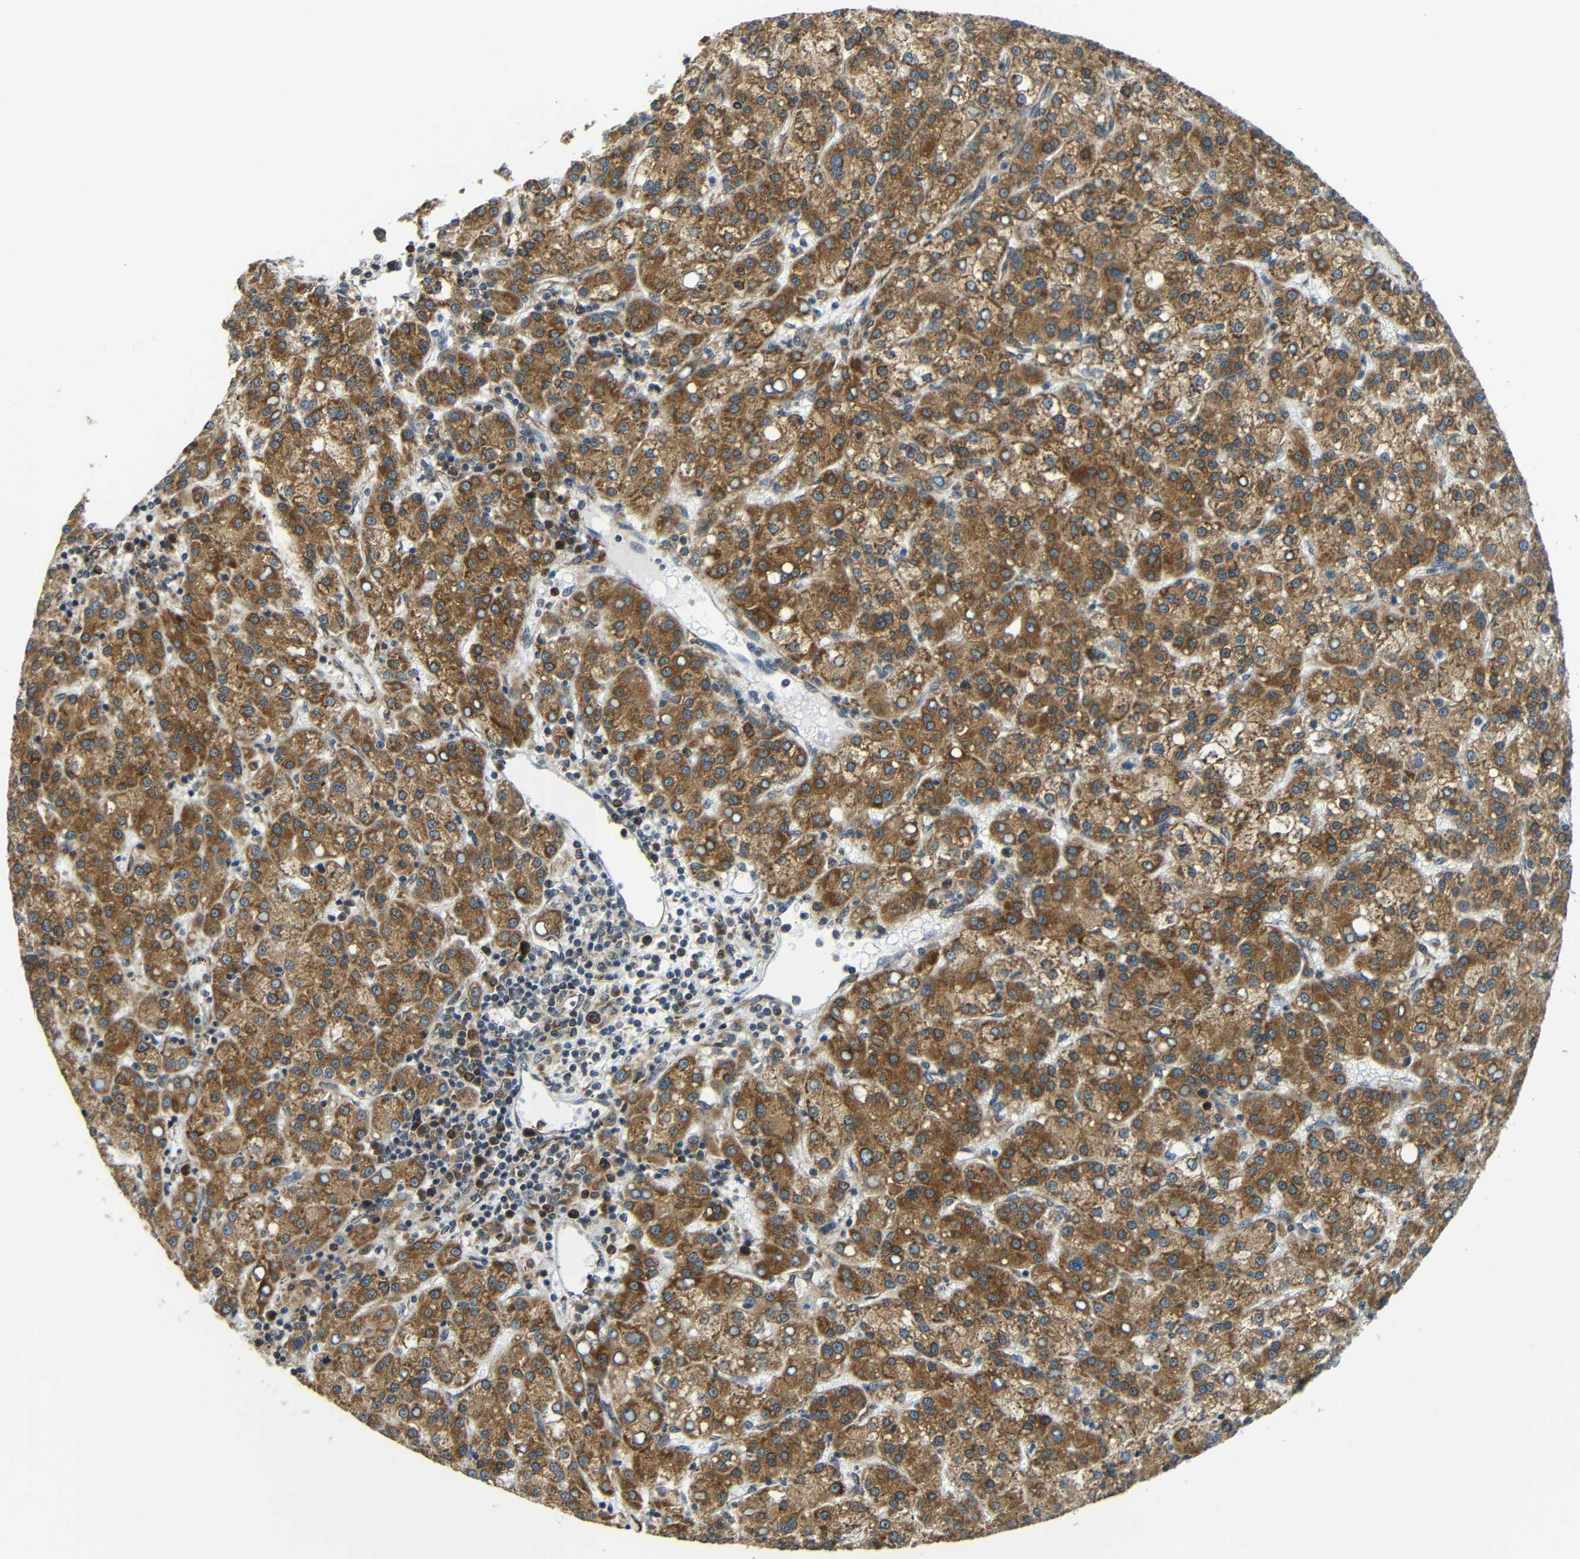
{"staining": {"intensity": "moderate", "quantity": ">75%", "location": "cytoplasmic/membranous"}, "tissue": "liver cancer", "cell_type": "Tumor cells", "image_type": "cancer", "snomed": [{"axis": "morphology", "description": "Carcinoma, Hepatocellular, NOS"}, {"axis": "topography", "description": "Liver"}], "caption": "IHC (DAB (3,3'-diaminobenzidine)) staining of hepatocellular carcinoma (liver) exhibits moderate cytoplasmic/membranous protein positivity in approximately >75% of tumor cells. (Stains: DAB in brown, nuclei in blue, Microscopy: brightfield microscopy at high magnification).", "gene": "VAPB", "patient": {"sex": "female", "age": 58}}